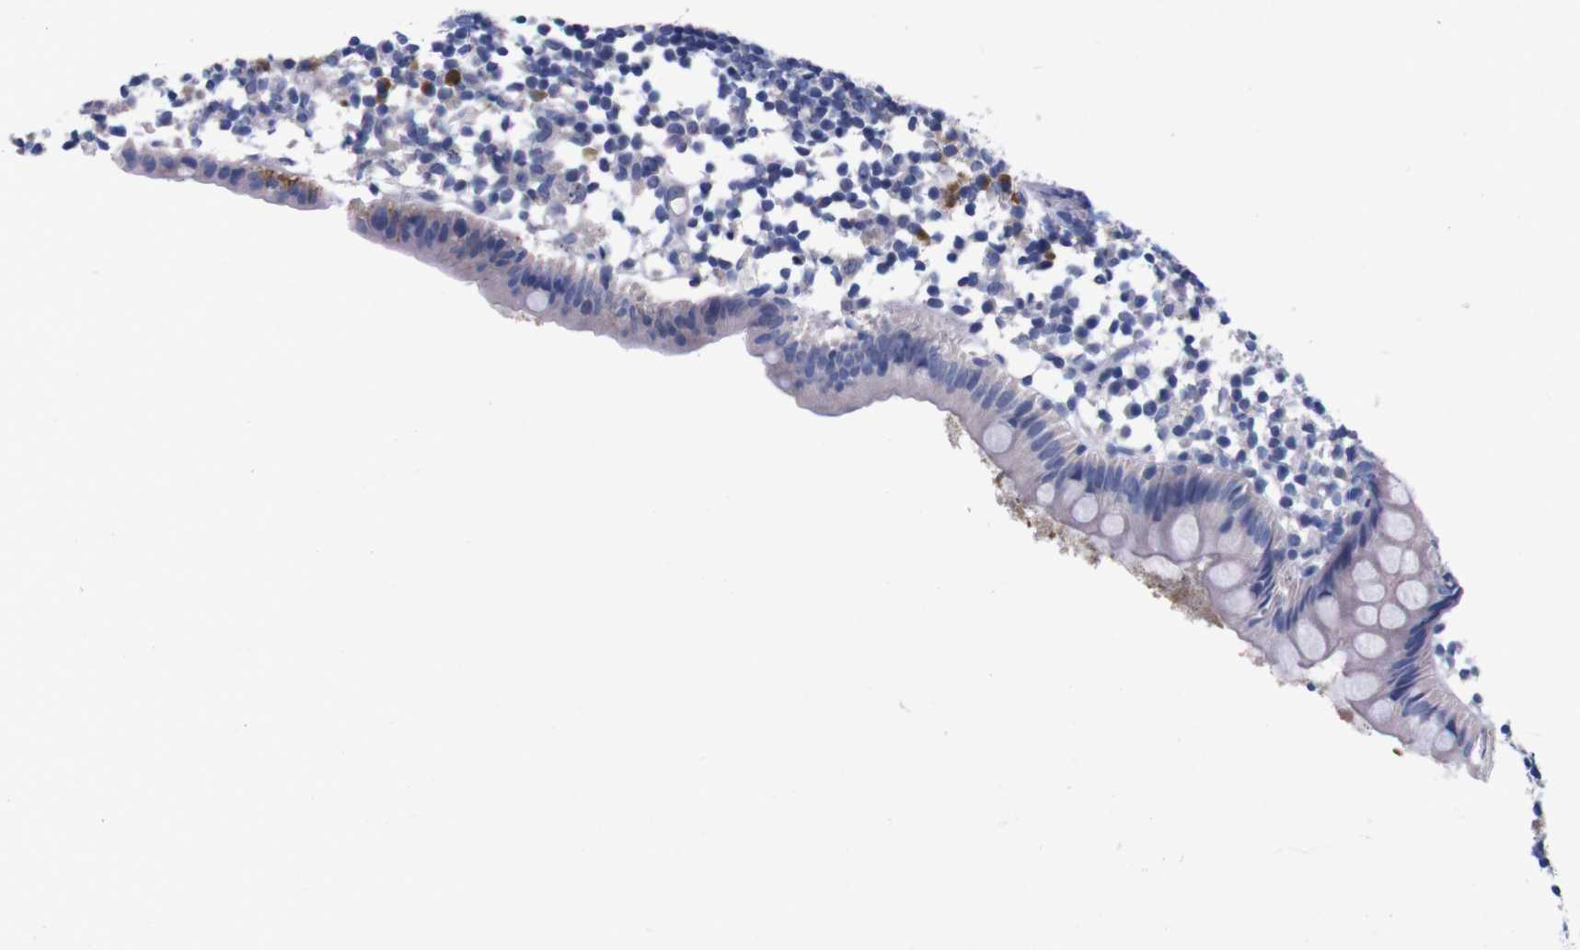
{"staining": {"intensity": "negative", "quantity": "none", "location": "none"}, "tissue": "appendix", "cell_type": "Glandular cells", "image_type": "normal", "snomed": [{"axis": "morphology", "description": "Normal tissue, NOS"}, {"axis": "topography", "description": "Appendix"}], "caption": "Immunohistochemistry (IHC) image of benign human appendix stained for a protein (brown), which reveals no staining in glandular cells. (Immunohistochemistry, brightfield microscopy, high magnification).", "gene": "FAM210A", "patient": {"sex": "female", "age": 20}}